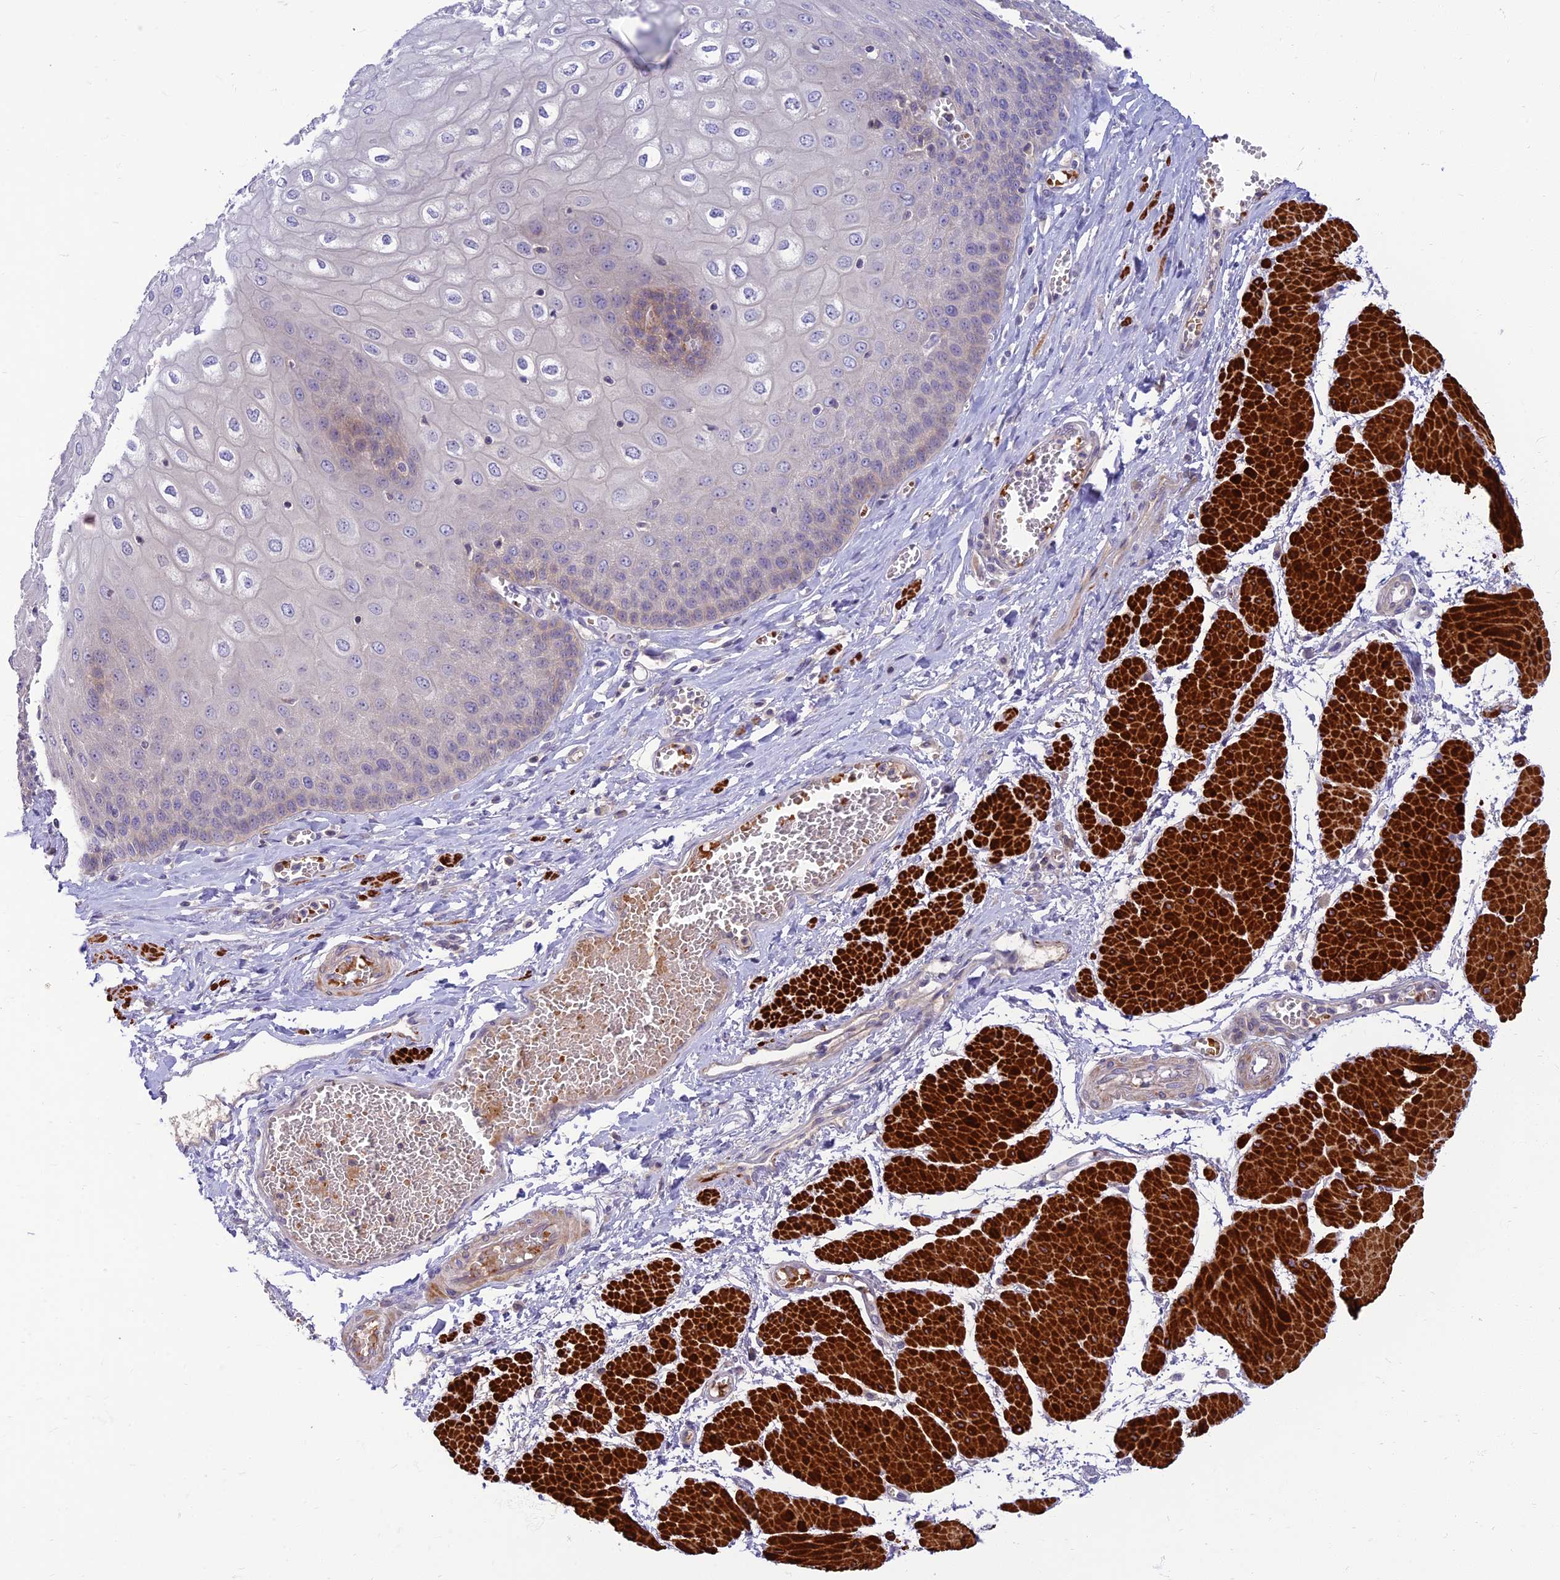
{"staining": {"intensity": "weak", "quantity": "<25%", "location": "cytoplasmic/membranous"}, "tissue": "esophagus", "cell_type": "Squamous epithelial cells", "image_type": "normal", "snomed": [{"axis": "morphology", "description": "Normal tissue, NOS"}, {"axis": "topography", "description": "Esophagus"}], "caption": "IHC histopathology image of normal human esophagus stained for a protein (brown), which shows no positivity in squamous epithelial cells. (Brightfield microscopy of DAB IHC at high magnification).", "gene": "CLIP4", "patient": {"sex": "male", "age": 60}}